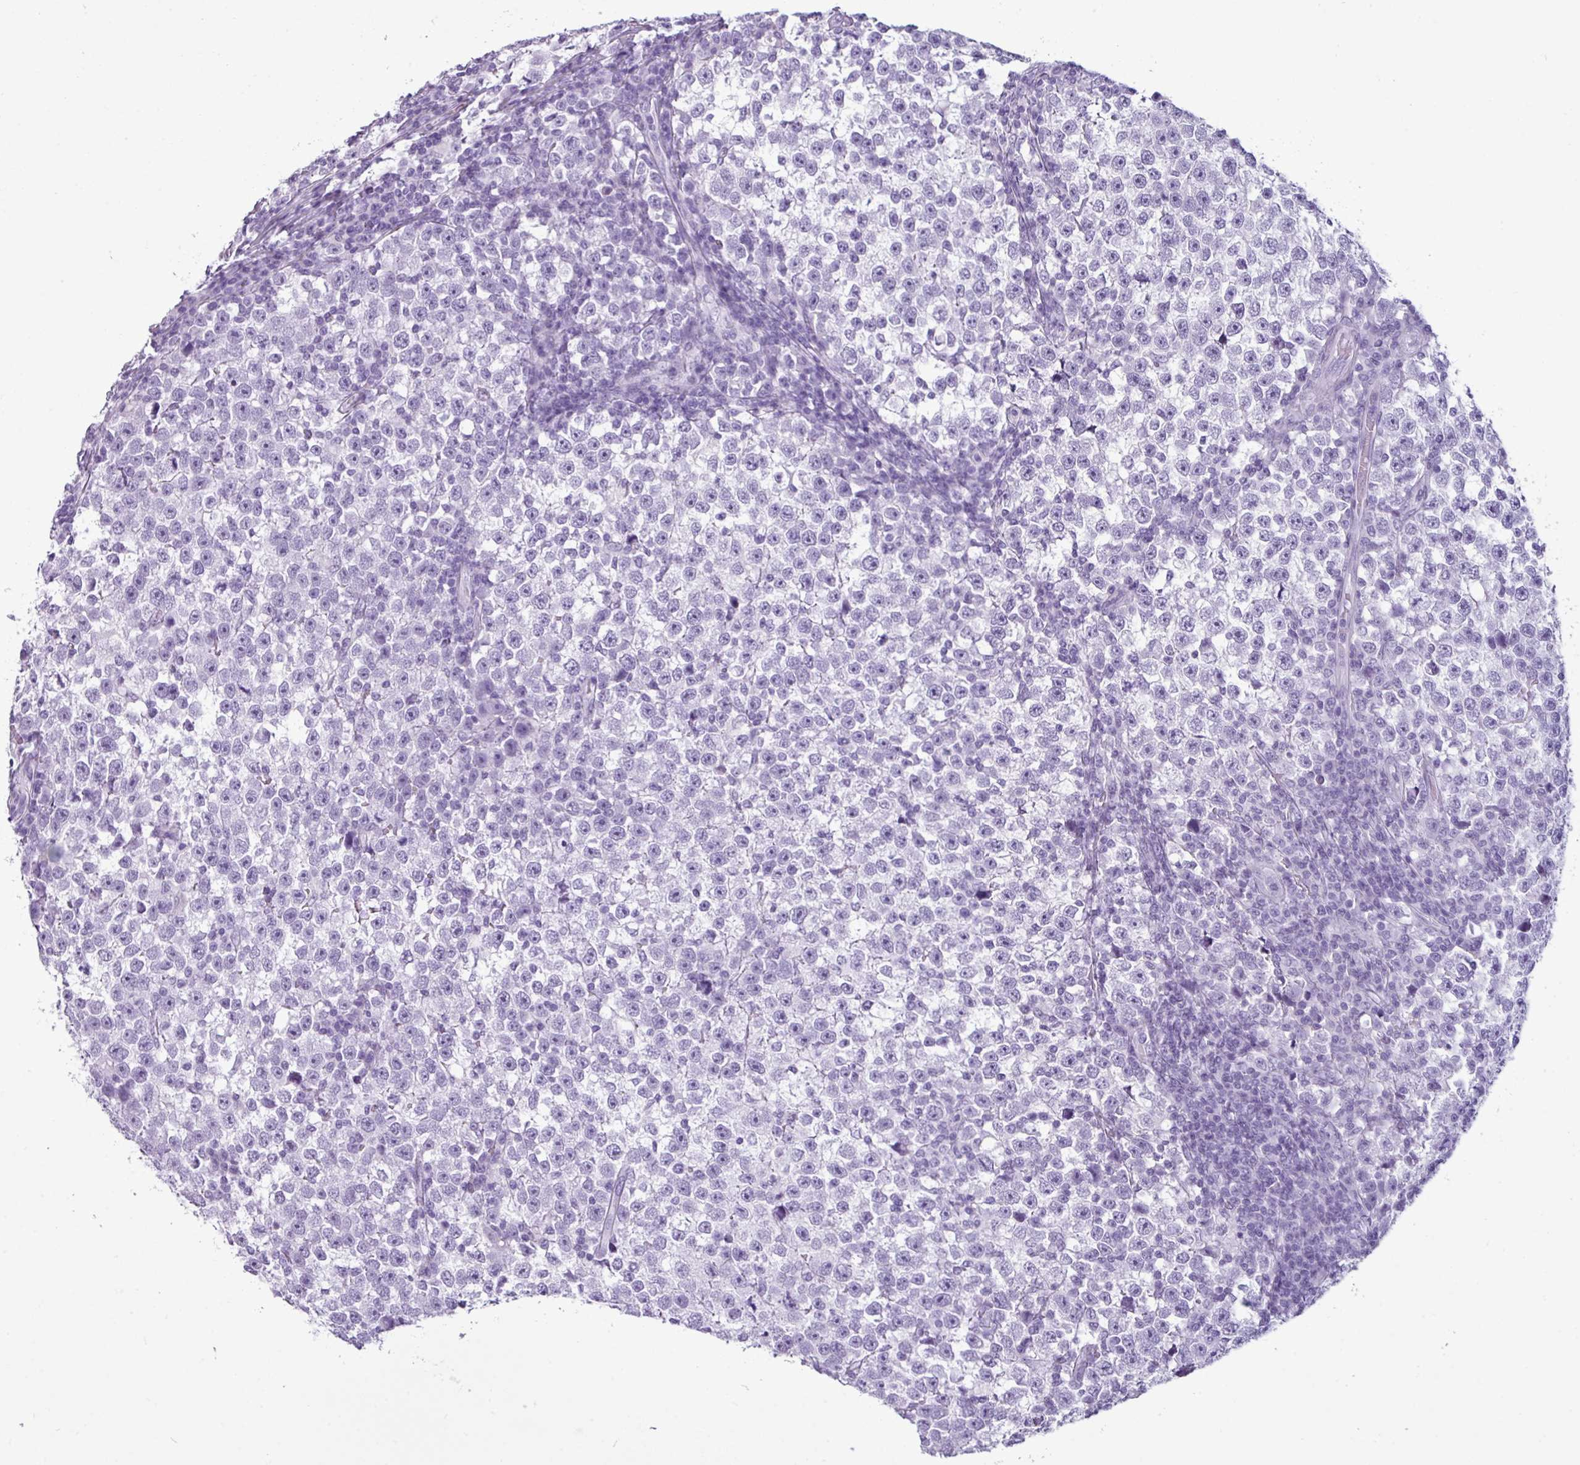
{"staining": {"intensity": "negative", "quantity": "none", "location": "none"}, "tissue": "testis cancer", "cell_type": "Tumor cells", "image_type": "cancer", "snomed": [{"axis": "morphology", "description": "Normal tissue, NOS"}, {"axis": "morphology", "description": "Seminoma, NOS"}, {"axis": "topography", "description": "Testis"}], "caption": "High power microscopy photomicrograph of an immunohistochemistry (IHC) image of testis seminoma, revealing no significant staining in tumor cells.", "gene": "AMY1B", "patient": {"sex": "male", "age": 43}}